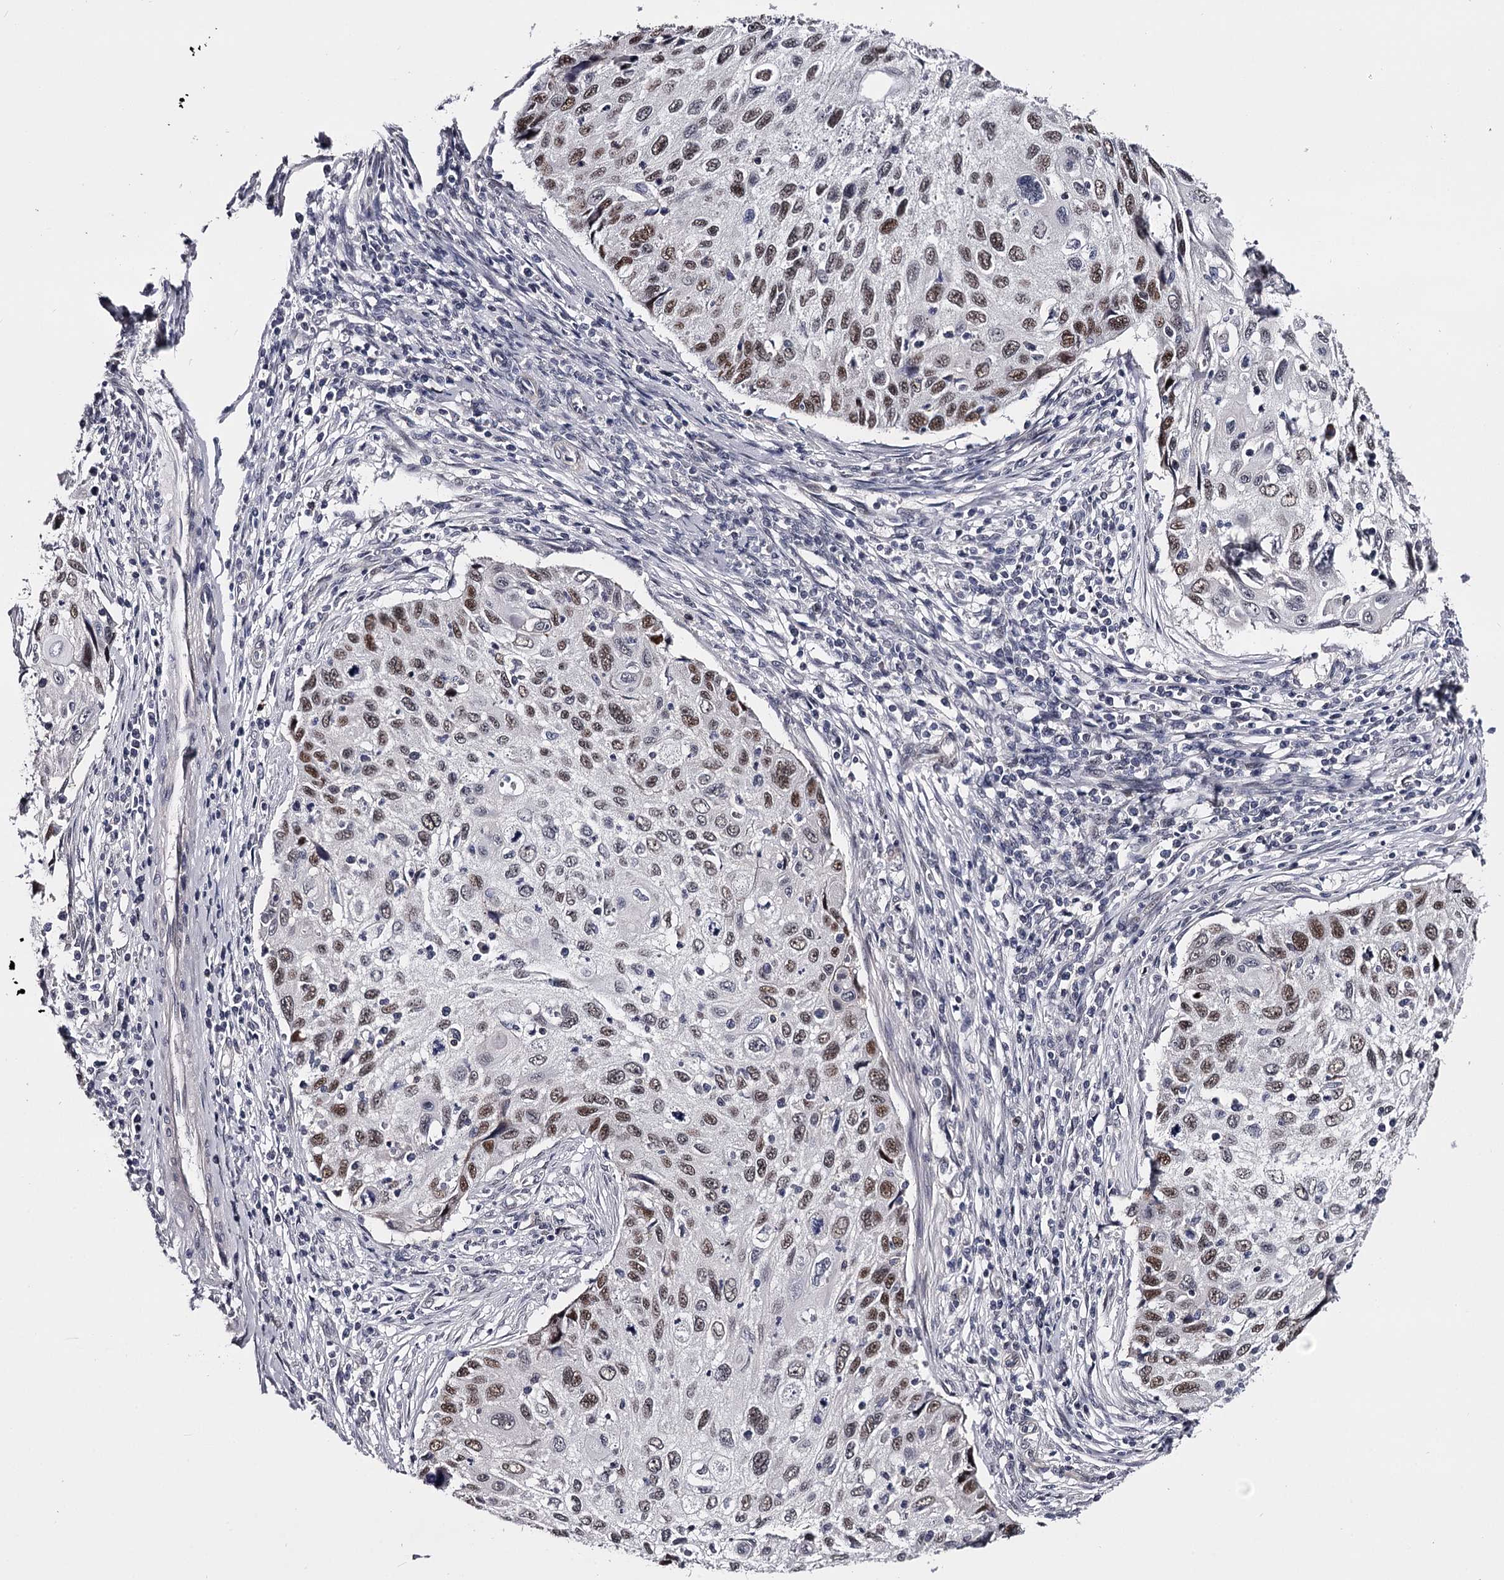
{"staining": {"intensity": "moderate", "quantity": "25%-75%", "location": "nuclear"}, "tissue": "cervical cancer", "cell_type": "Tumor cells", "image_type": "cancer", "snomed": [{"axis": "morphology", "description": "Squamous cell carcinoma, NOS"}, {"axis": "topography", "description": "Cervix"}], "caption": "A brown stain shows moderate nuclear staining of a protein in cervical squamous cell carcinoma tumor cells.", "gene": "OVOL2", "patient": {"sex": "female", "age": 70}}